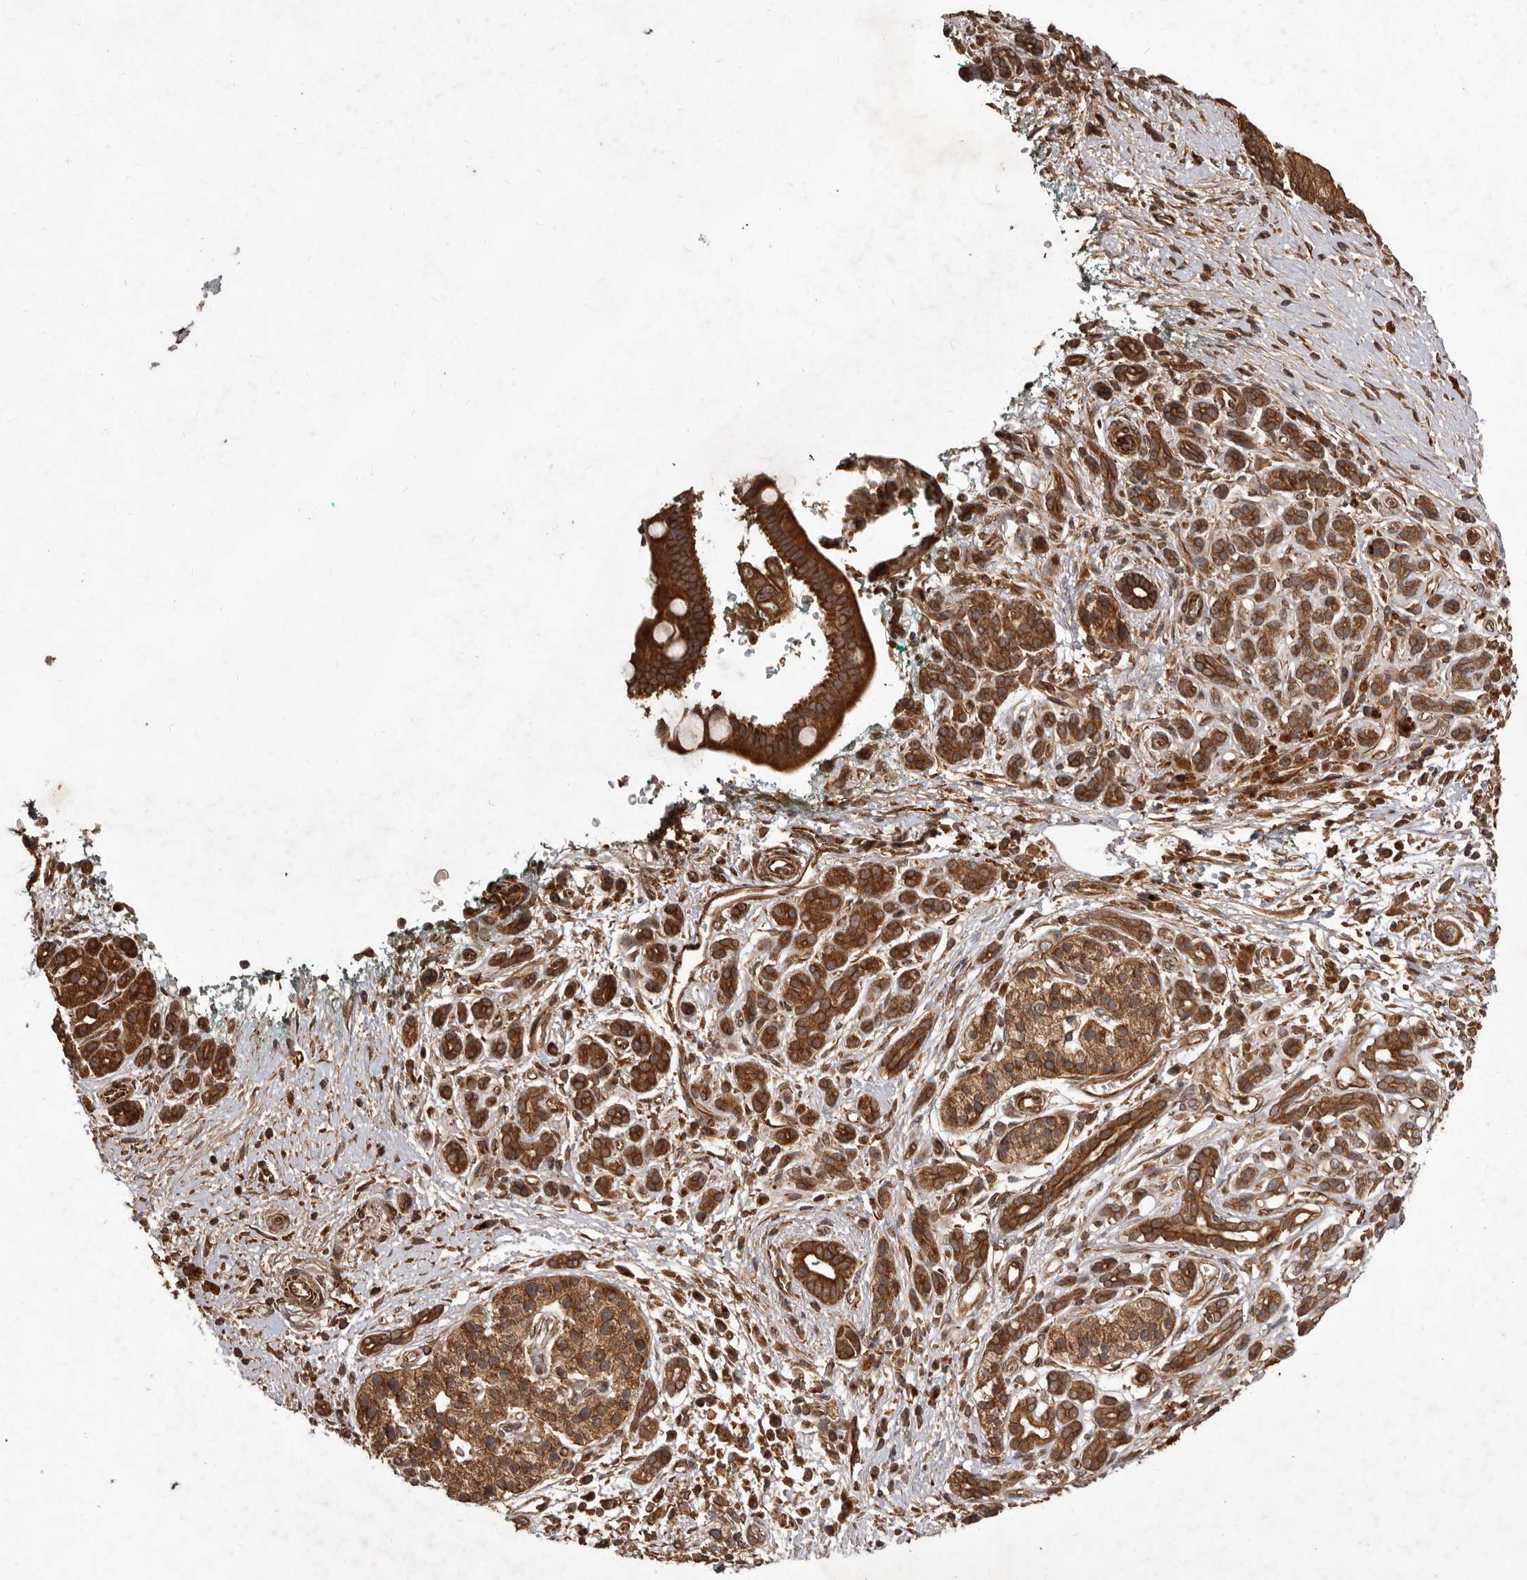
{"staining": {"intensity": "moderate", "quantity": ">75%", "location": "cytoplasmic/membranous"}, "tissue": "pancreatic cancer", "cell_type": "Tumor cells", "image_type": "cancer", "snomed": [{"axis": "morphology", "description": "Adenocarcinoma, NOS"}, {"axis": "topography", "description": "Pancreas"}], "caption": "Pancreatic cancer (adenocarcinoma) tissue demonstrates moderate cytoplasmic/membranous staining in approximately >75% of tumor cells", "gene": "STK36", "patient": {"sex": "male", "age": 78}}